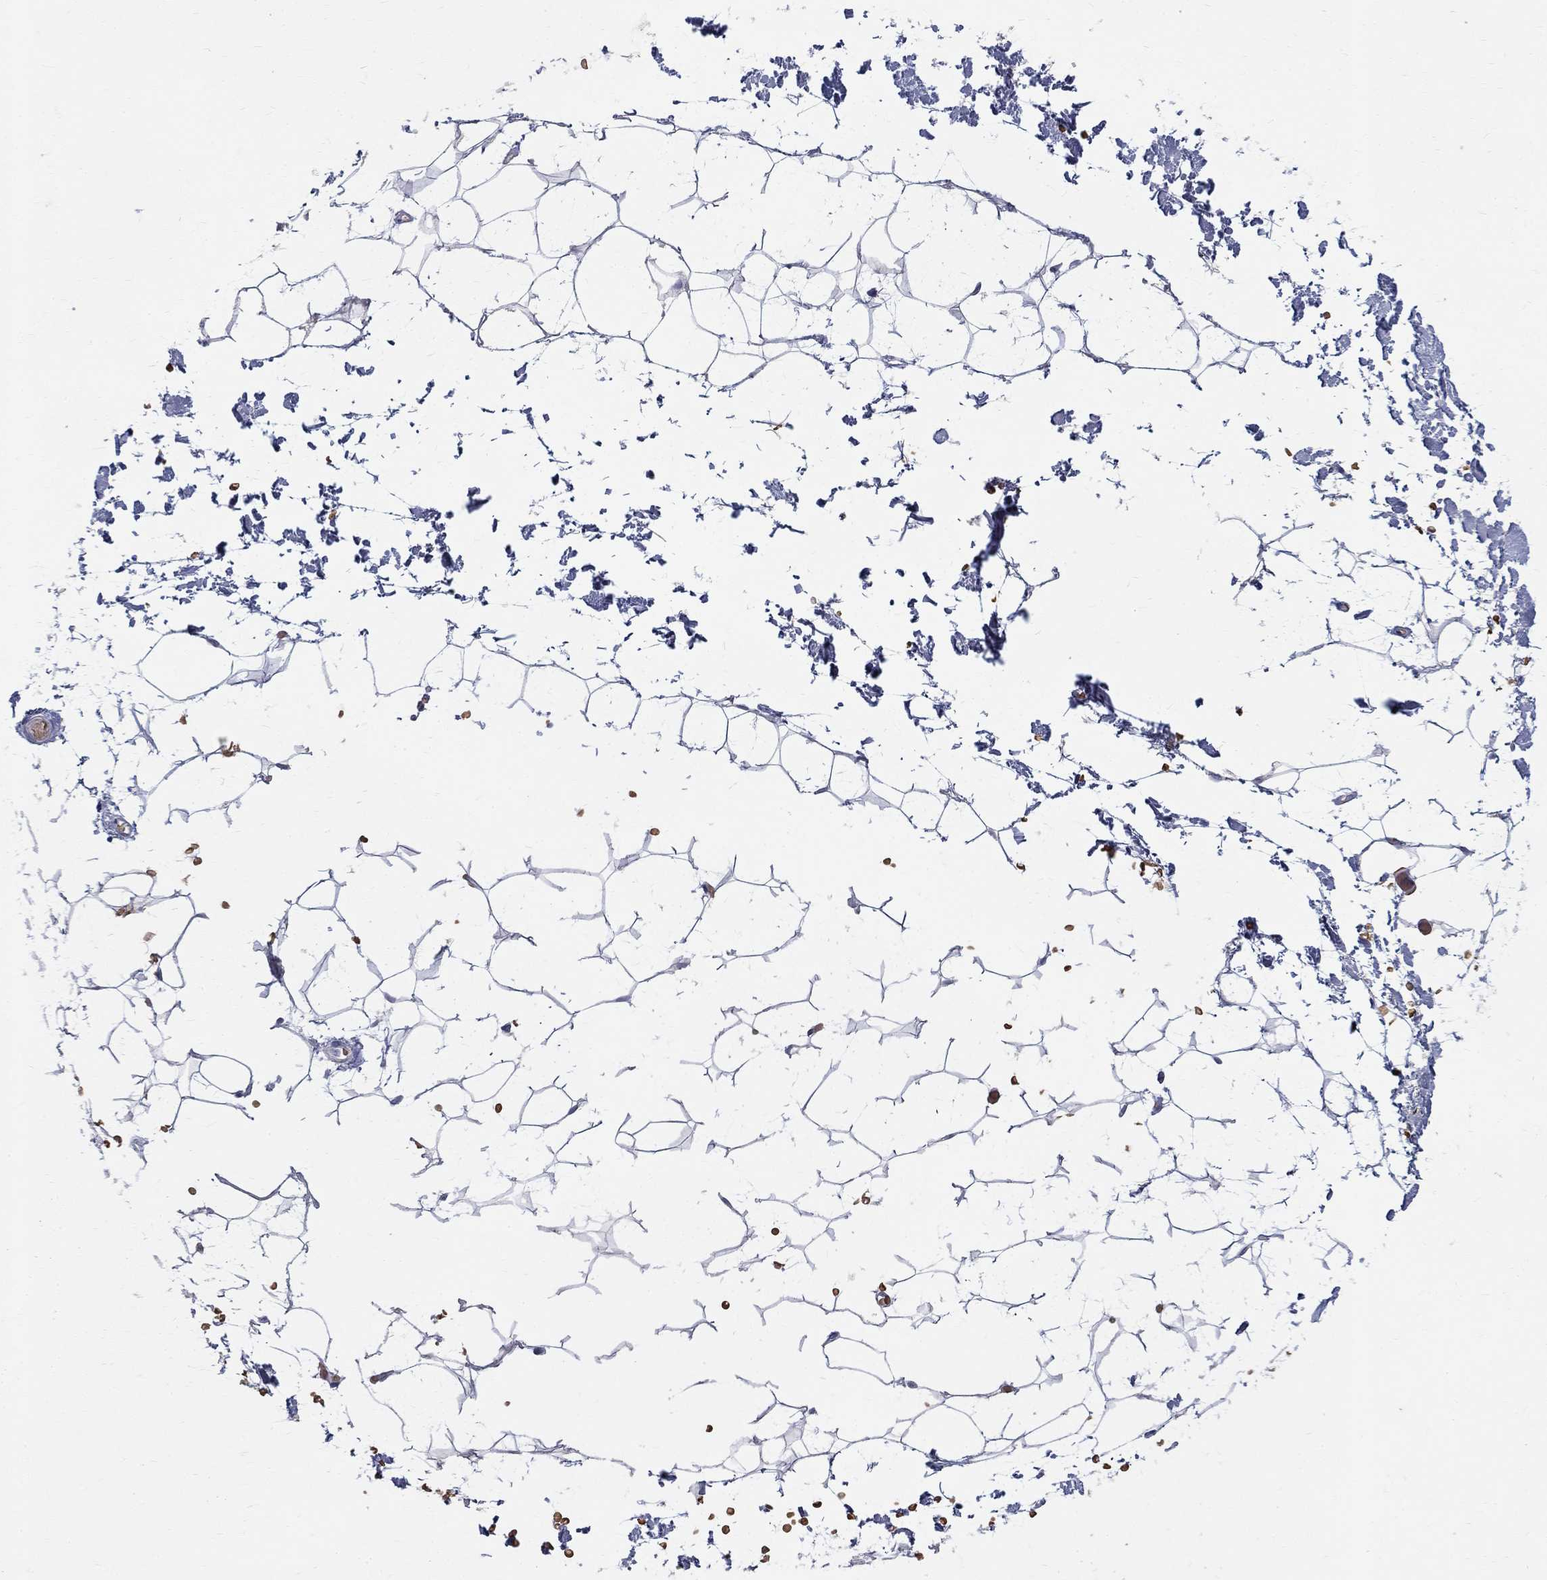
{"staining": {"intensity": "negative", "quantity": "none", "location": "none"}, "tissue": "adipose tissue", "cell_type": "Adipocytes", "image_type": "normal", "snomed": [{"axis": "morphology", "description": "Normal tissue, NOS"}, {"axis": "topography", "description": "Skin"}, {"axis": "topography", "description": "Peripheral nerve tissue"}], "caption": "IHC histopathology image of unremarkable human adipose tissue stained for a protein (brown), which displays no staining in adipocytes.", "gene": "AGER", "patient": {"sex": "female", "age": 56}}